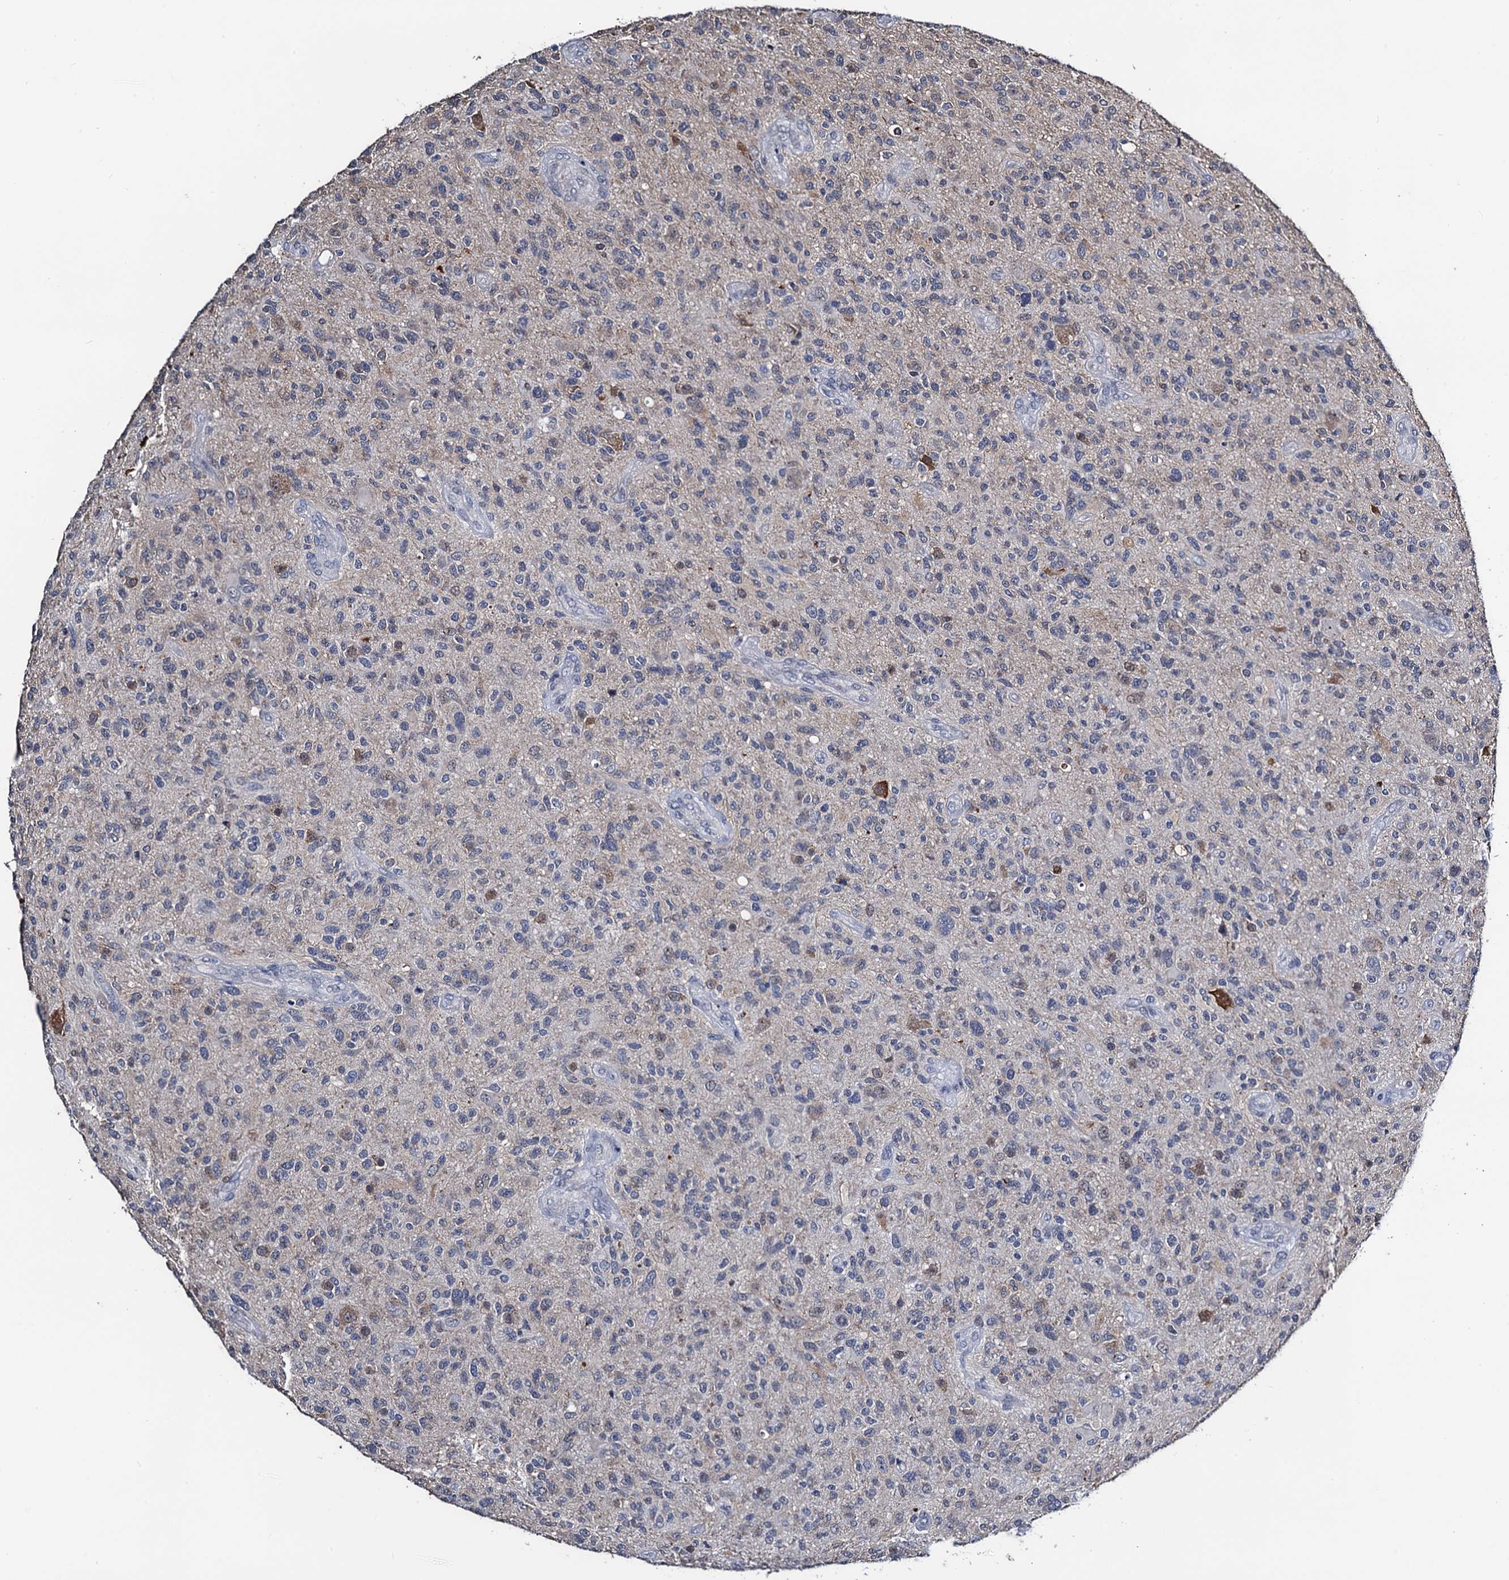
{"staining": {"intensity": "negative", "quantity": "none", "location": "none"}, "tissue": "glioma", "cell_type": "Tumor cells", "image_type": "cancer", "snomed": [{"axis": "morphology", "description": "Glioma, malignant, High grade"}, {"axis": "topography", "description": "Brain"}], "caption": "Photomicrograph shows no significant protein staining in tumor cells of glioma.", "gene": "FAM222A", "patient": {"sex": "male", "age": 47}}